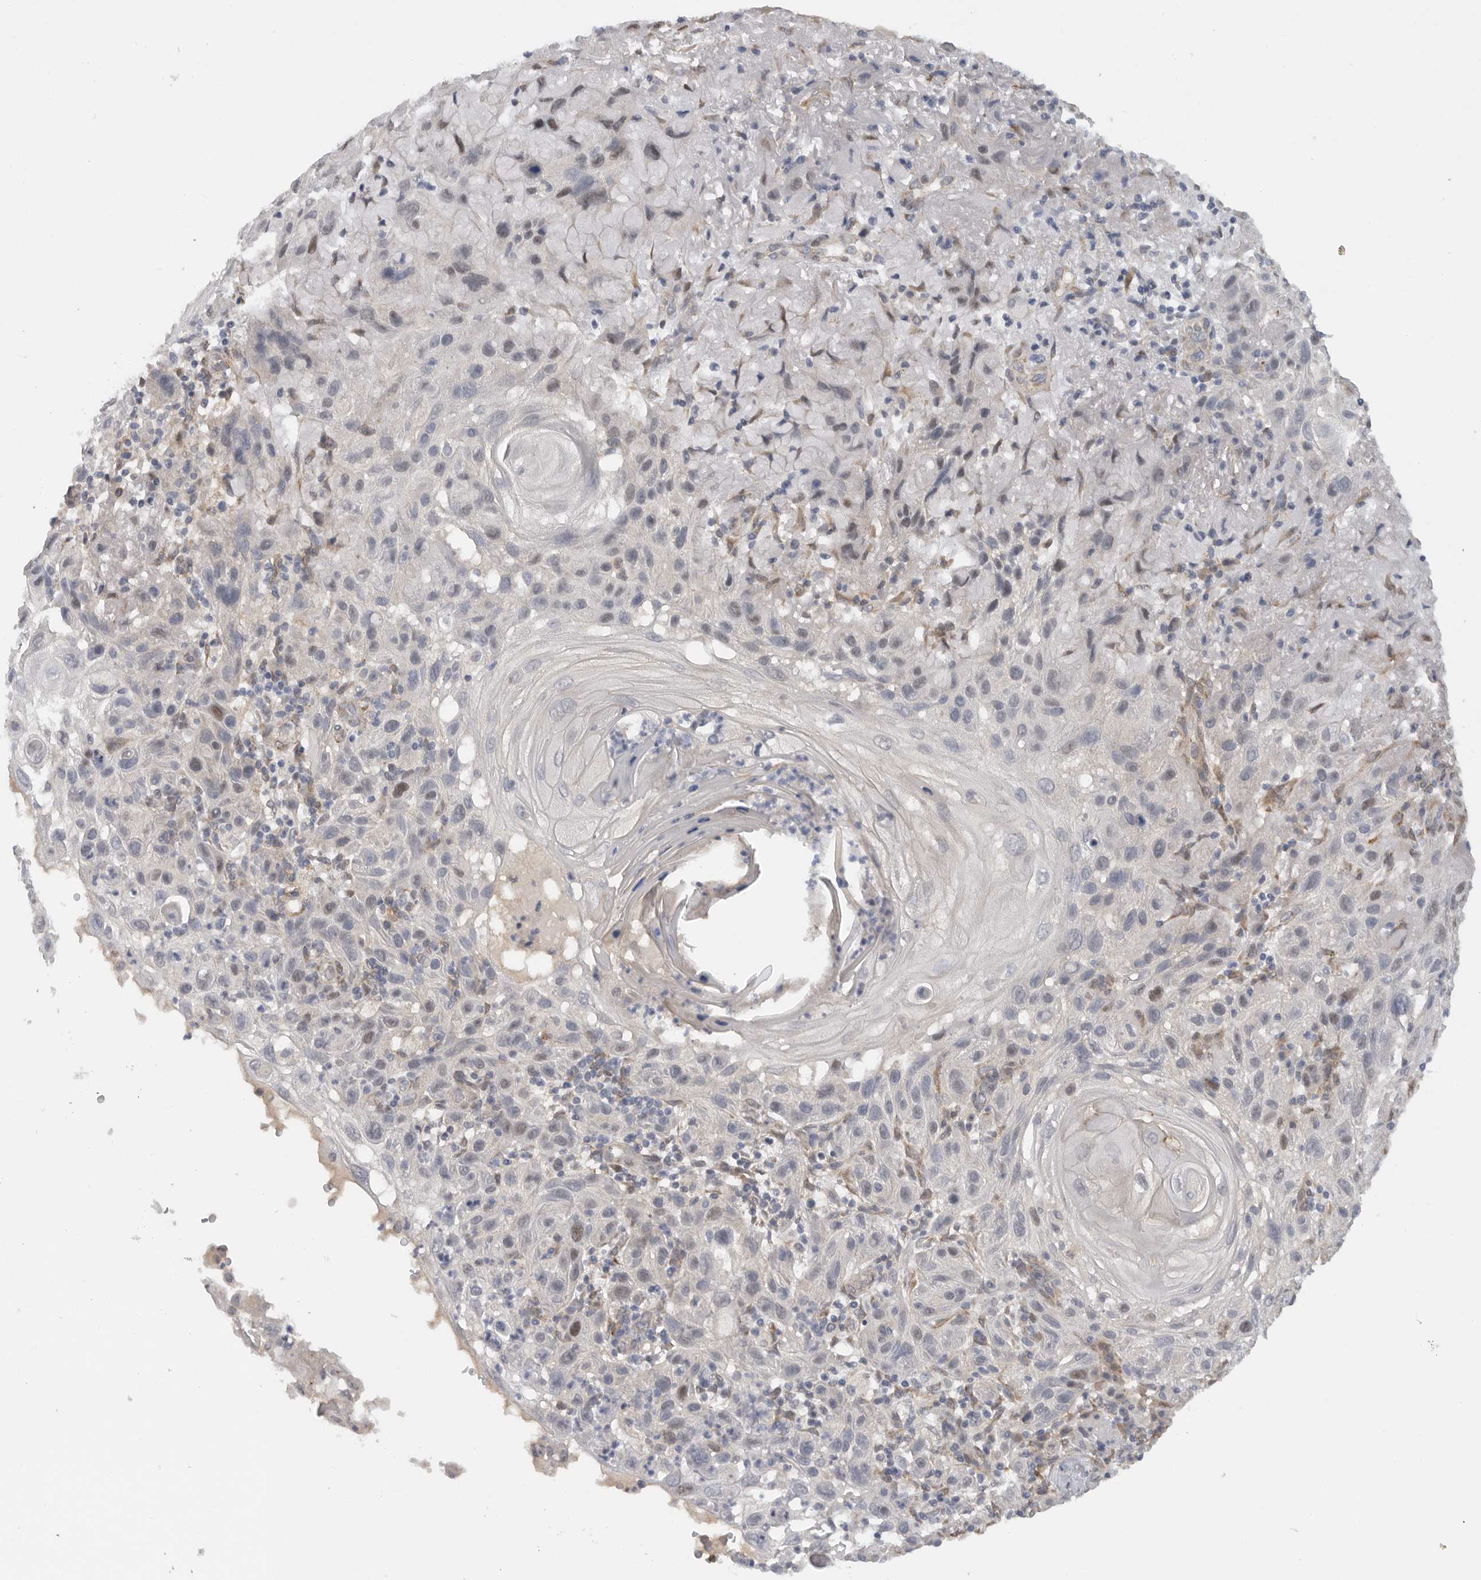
{"staining": {"intensity": "moderate", "quantity": "<25%", "location": "nuclear"}, "tissue": "skin cancer", "cell_type": "Tumor cells", "image_type": "cancer", "snomed": [{"axis": "morphology", "description": "Normal tissue, NOS"}, {"axis": "morphology", "description": "Squamous cell carcinoma, NOS"}, {"axis": "topography", "description": "Skin"}], "caption": "An image of human skin squamous cell carcinoma stained for a protein exhibits moderate nuclear brown staining in tumor cells. The protein of interest is stained brown, and the nuclei are stained in blue (DAB (3,3'-diaminobenzidine) IHC with brightfield microscopy, high magnification).", "gene": "DYRK2", "patient": {"sex": "female", "age": 96}}